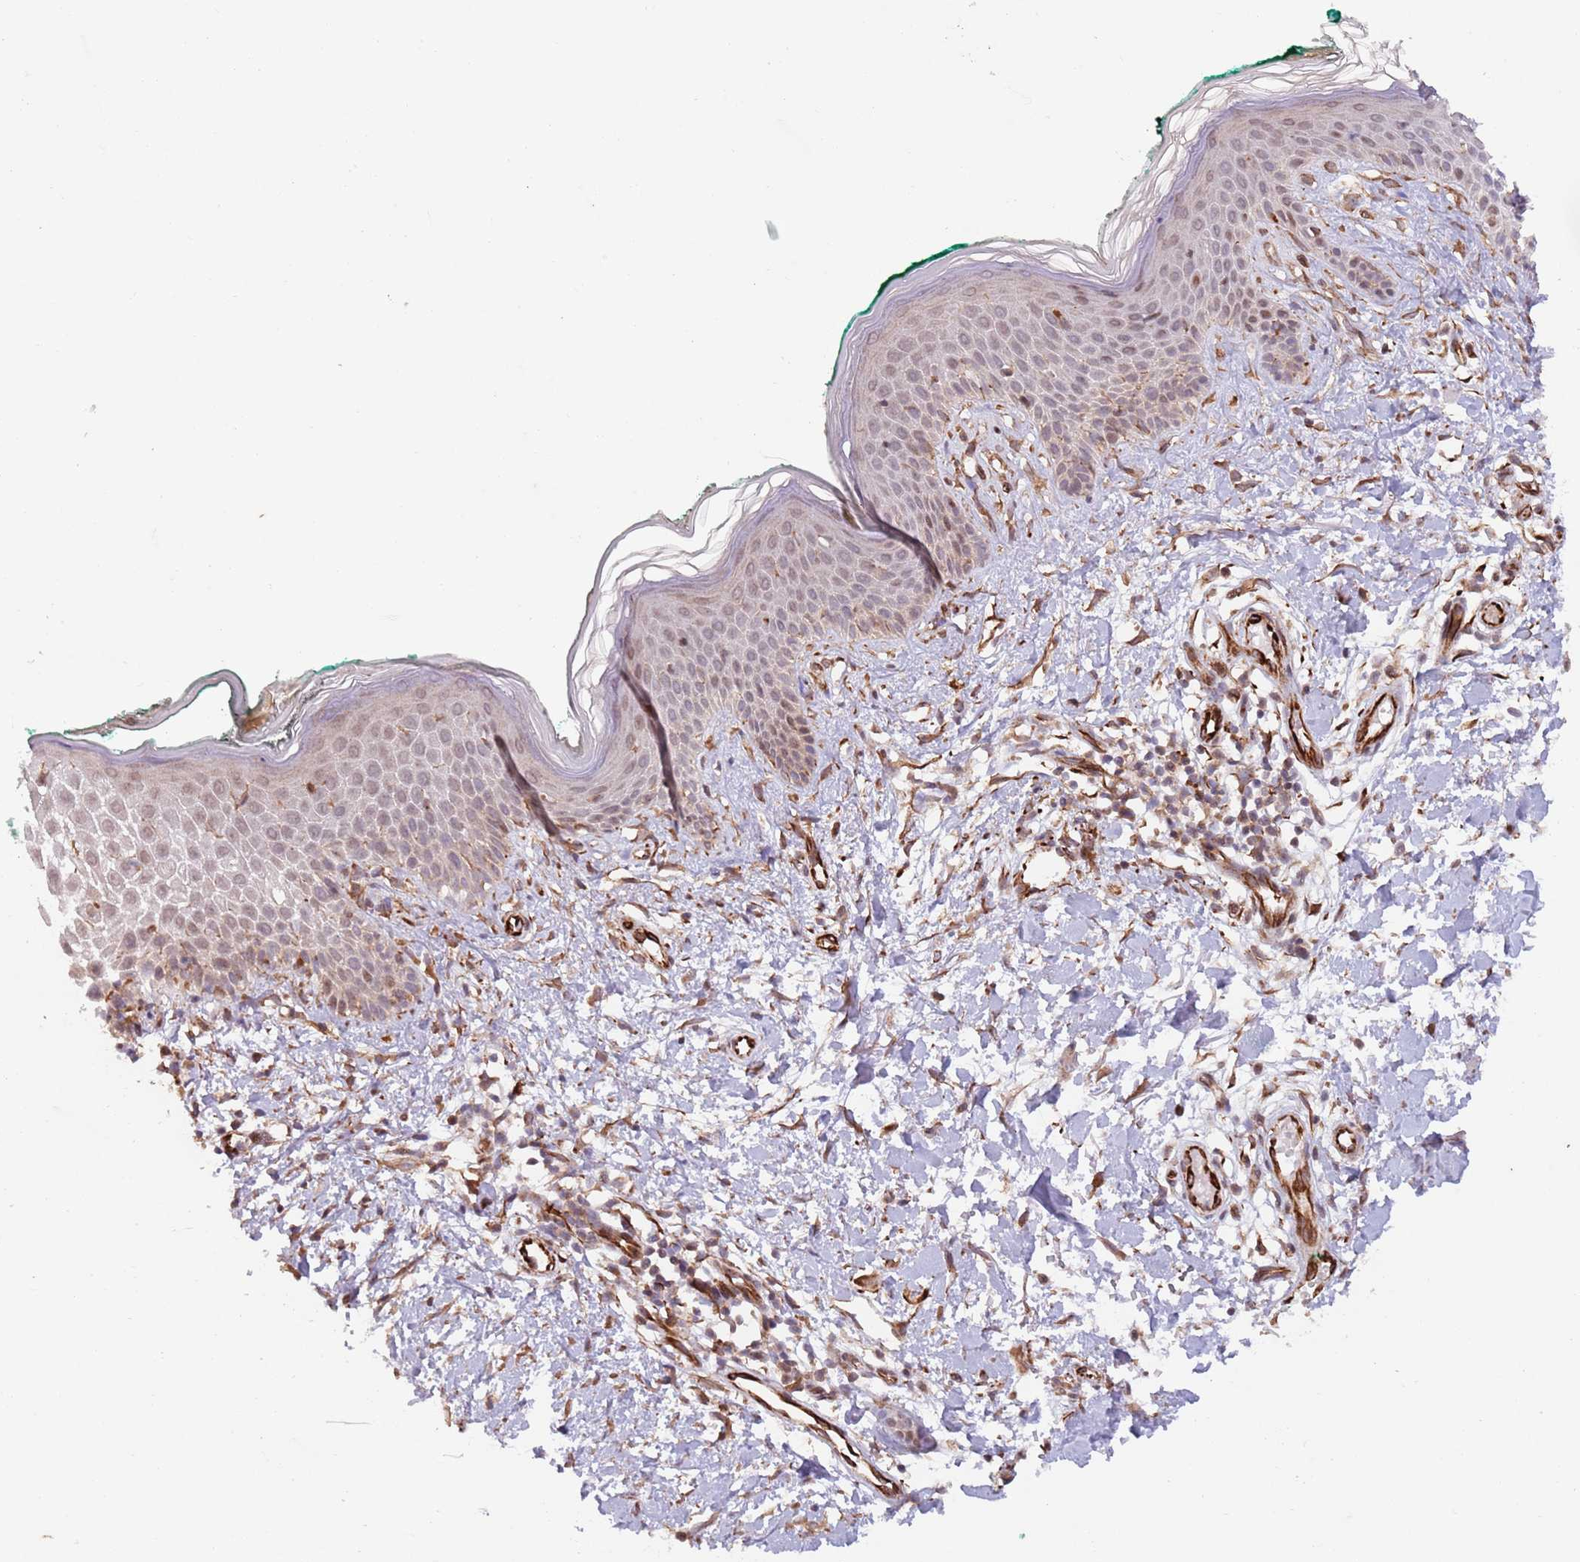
{"staining": {"intensity": "strong", "quantity": ">75%", "location": "nuclear"}, "tissue": "skin", "cell_type": "Fibroblasts", "image_type": "normal", "snomed": [{"axis": "morphology", "description": "Normal tissue, NOS"}, {"axis": "morphology", "description": "Malignant melanoma, NOS"}, {"axis": "topography", "description": "Skin"}], "caption": "This is an image of IHC staining of benign skin, which shows strong staining in the nuclear of fibroblasts.", "gene": "CHD9", "patient": {"sex": "male", "age": 62}}